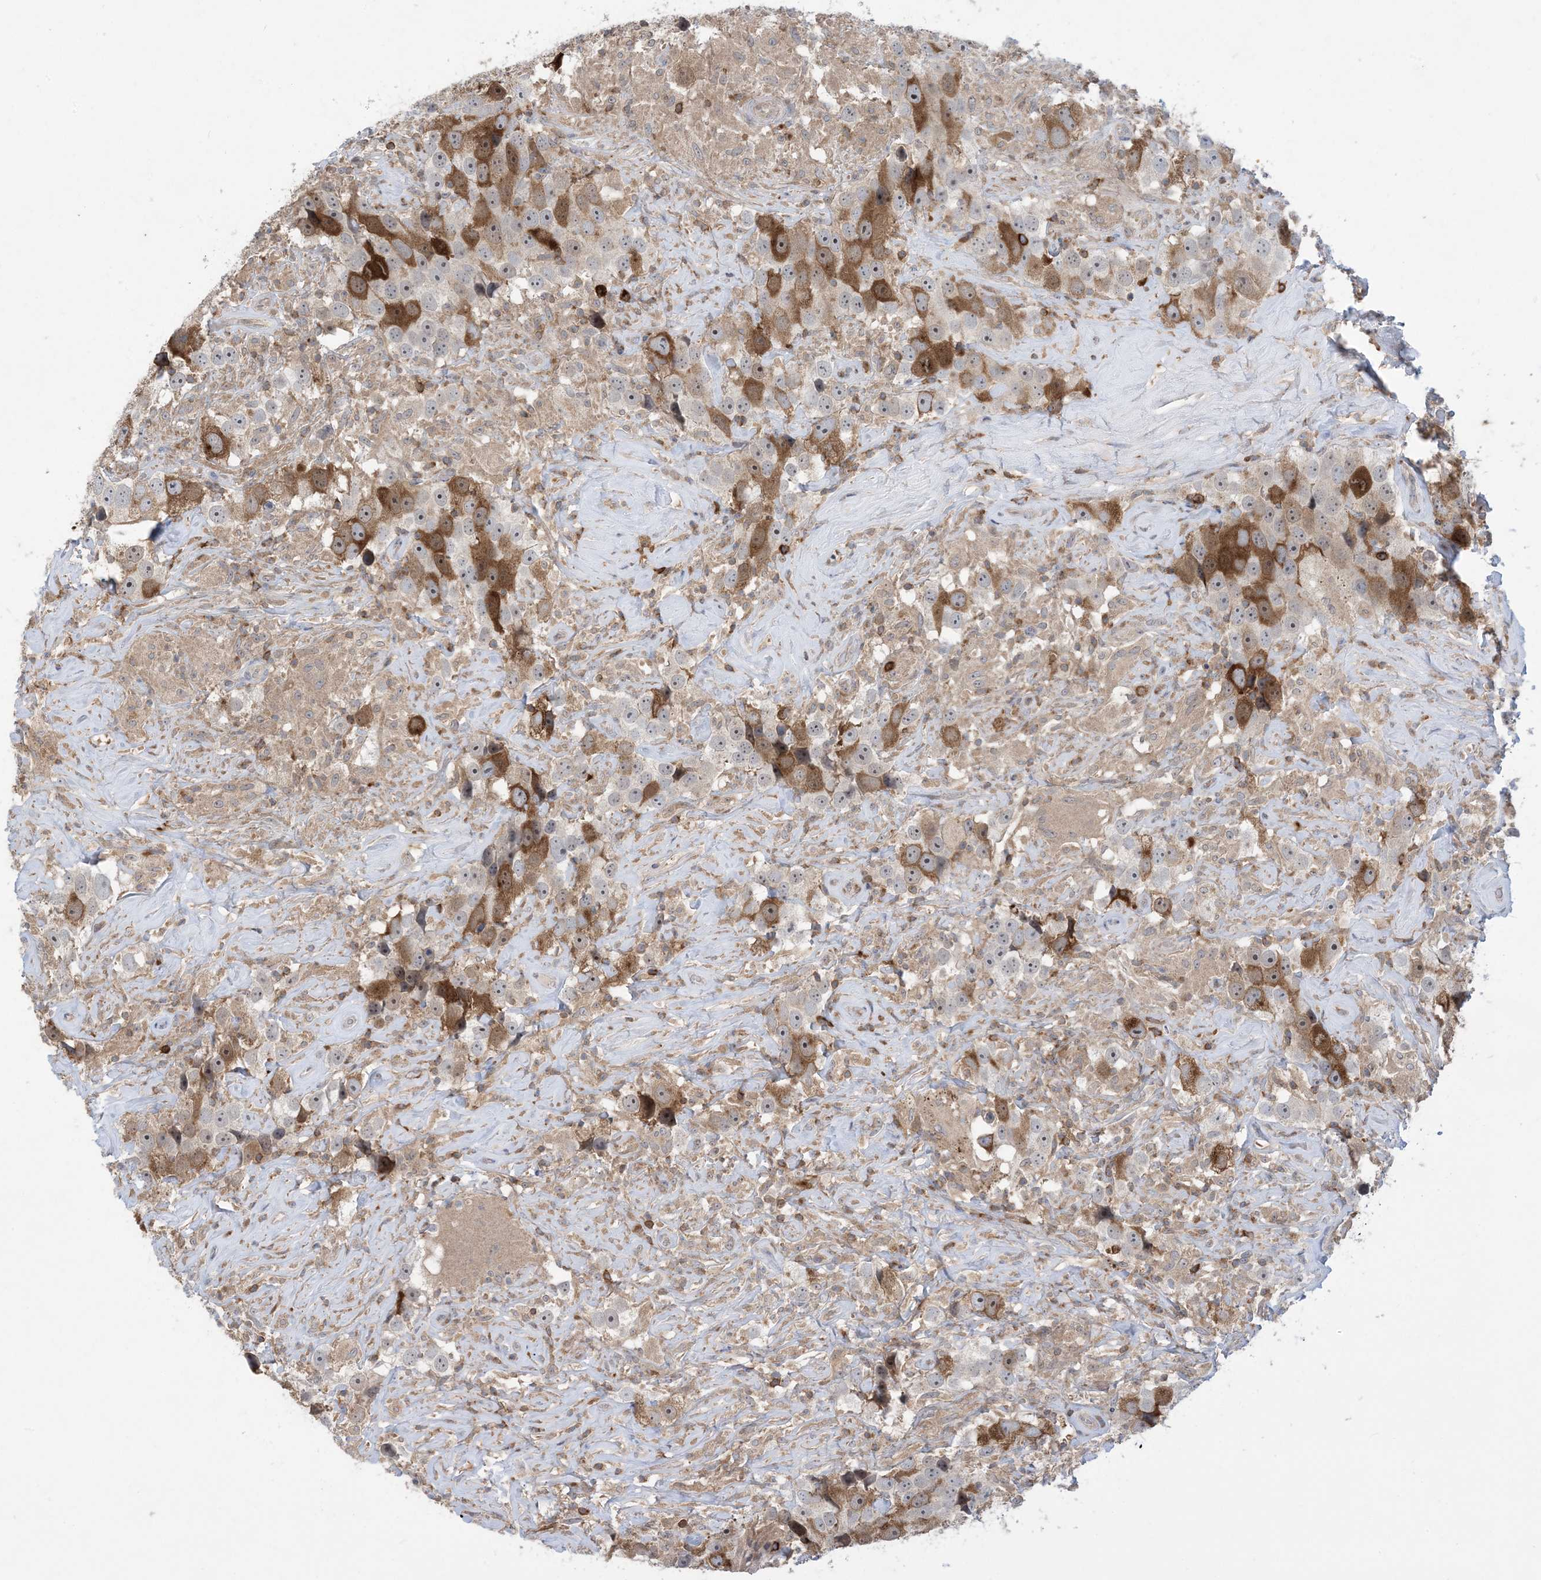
{"staining": {"intensity": "strong", "quantity": "25%-75%", "location": "cytoplasmic/membranous"}, "tissue": "testis cancer", "cell_type": "Tumor cells", "image_type": "cancer", "snomed": [{"axis": "morphology", "description": "Seminoma, NOS"}, {"axis": "topography", "description": "Testis"}], "caption": "Strong cytoplasmic/membranous positivity for a protein is present in about 25%-75% of tumor cells of testis seminoma using IHC.", "gene": "AOC1", "patient": {"sex": "male", "age": 49}}